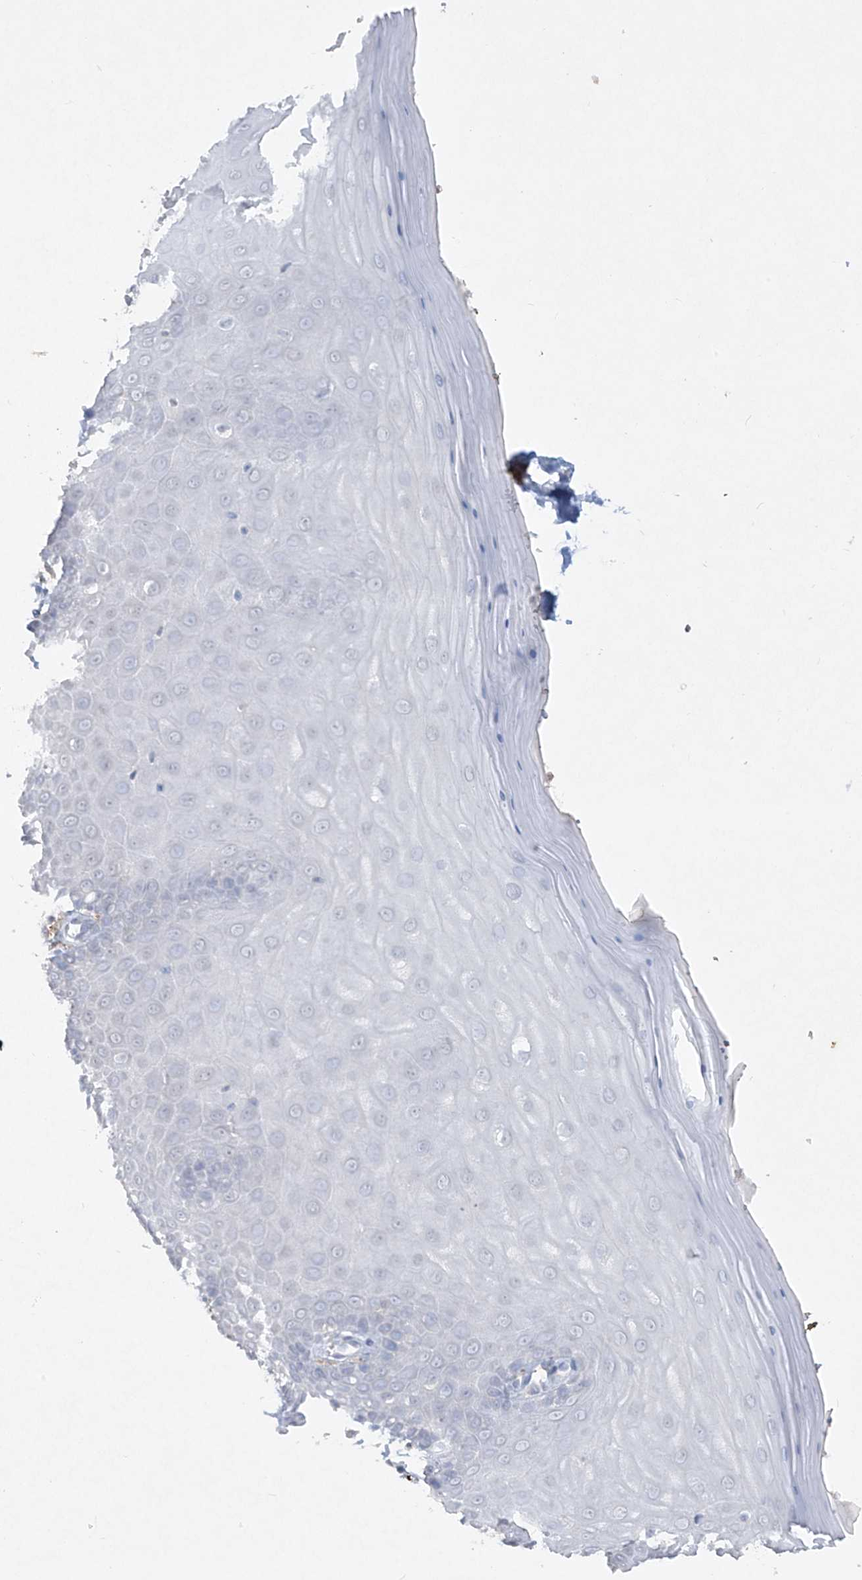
{"staining": {"intensity": "negative", "quantity": "none", "location": "none"}, "tissue": "cervix", "cell_type": "Glandular cells", "image_type": "normal", "snomed": [{"axis": "morphology", "description": "Normal tissue, NOS"}, {"axis": "topography", "description": "Cervix"}], "caption": "Protein analysis of unremarkable cervix displays no significant staining in glandular cells. (Stains: DAB immunohistochemistry (IHC) with hematoxylin counter stain, Microscopy: brightfield microscopy at high magnification).", "gene": "FCGR3A", "patient": {"sex": "female", "age": 55}}